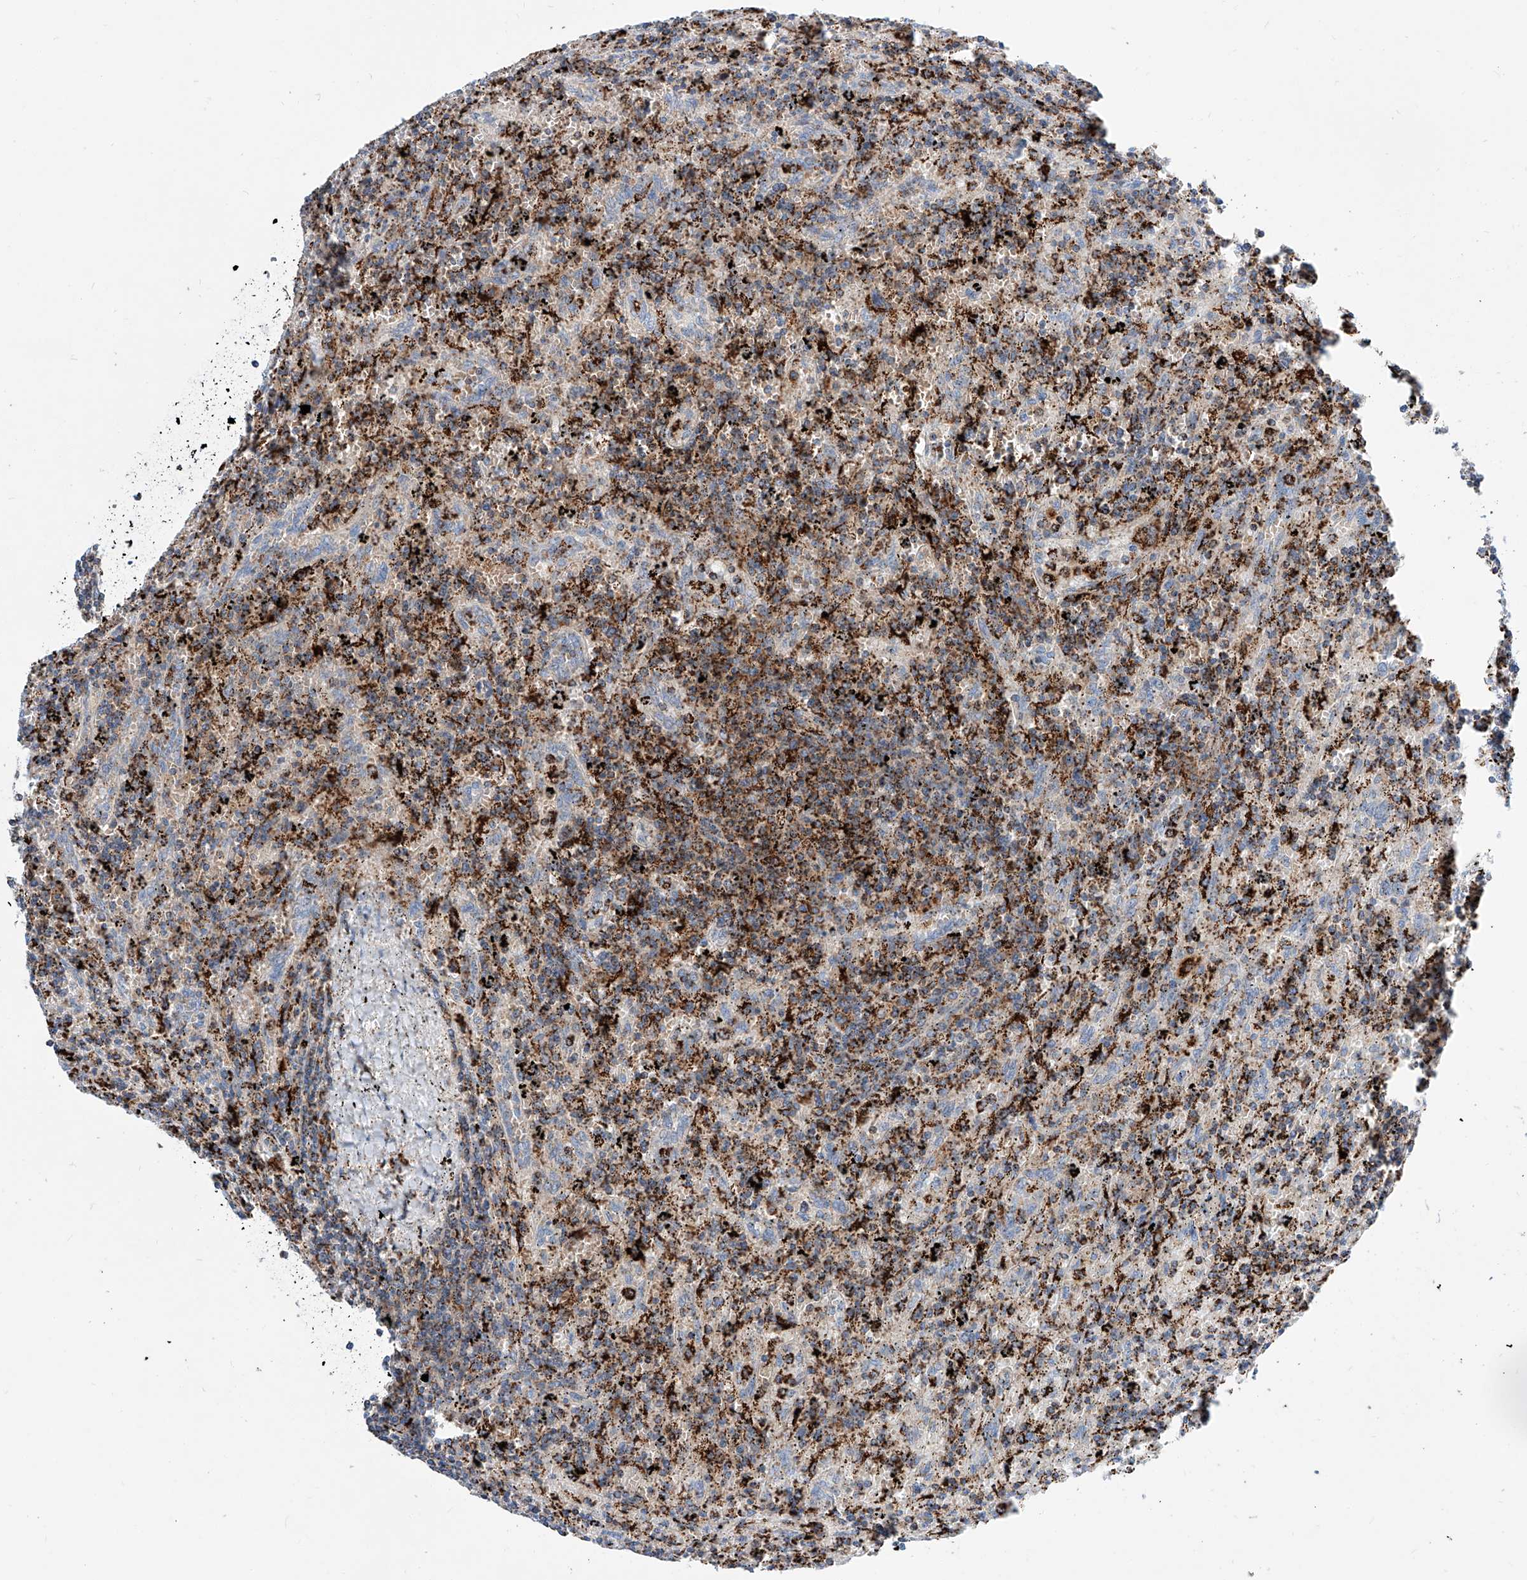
{"staining": {"intensity": "moderate", "quantity": ">75%", "location": "cytoplasmic/membranous"}, "tissue": "lymphoma", "cell_type": "Tumor cells", "image_type": "cancer", "snomed": [{"axis": "morphology", "description": "Malignant lymphoma, non-Hodgkin's type, Low grade"}, {"axis": "topography", "description": "Spleen"}], "caption": "The histopathology image displays a brown stain indicating the presence of a protein in the cytoplasmic/membranous of tumor cells in low-grade malignant lymphoma, non-Hodgkin's type.", "gene": "CPNE5", "patient": {"sex": "male", "age": 76}}